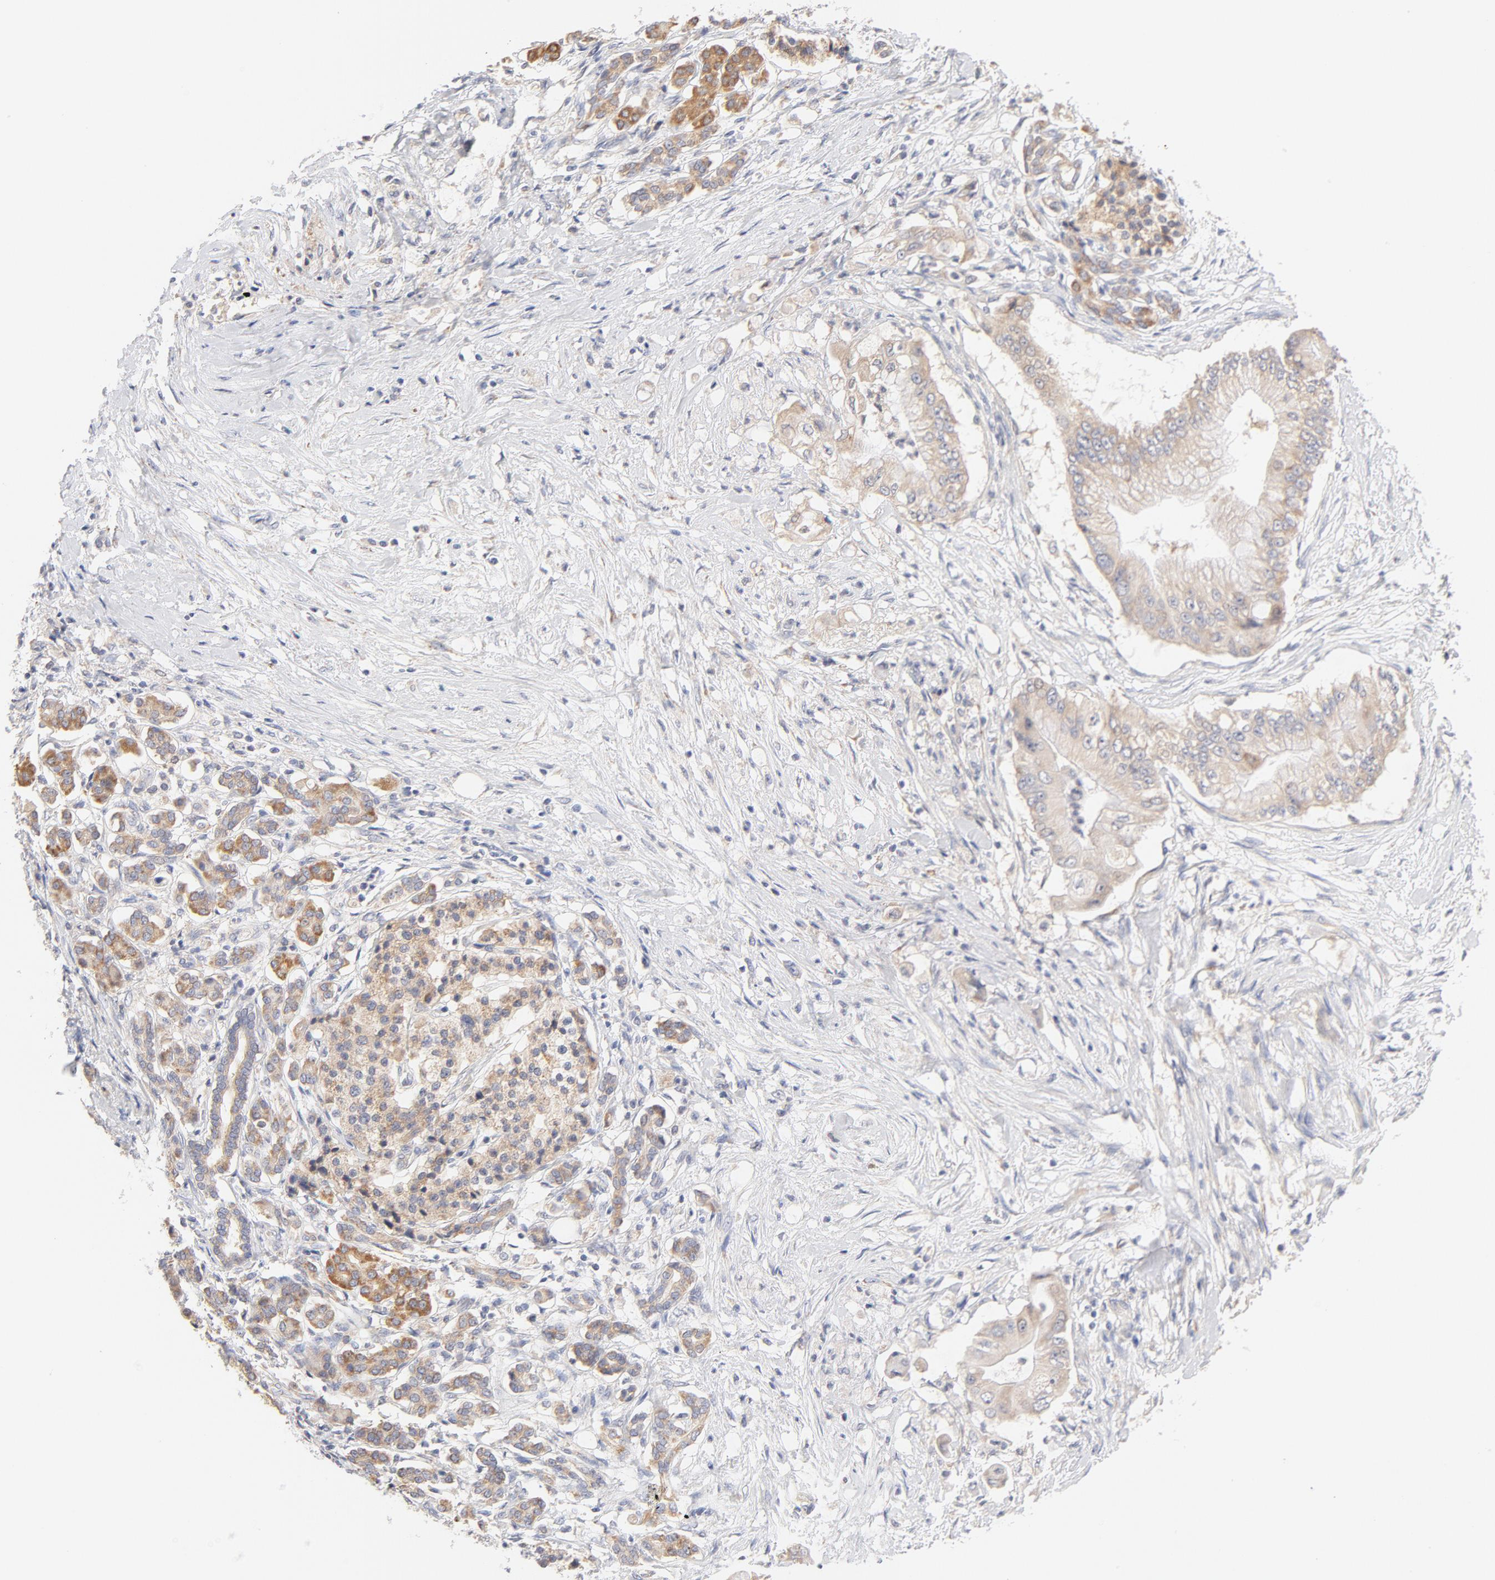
{"staining": {"intensity": "weak", "quantity": ">75%", "location": "cytoplasmic/membranous"}, "tissue": "pancreatic cancer", "cell_type": "Tumor cells", "image_type": "cancer", "snomed": [{"axis": "morphology", "description": "Adenocarcinoma, NOS"}, {"axis": "topography", "description": "Pancreas"}], "caption": "Brown immunohistochemical staining in human pancreatic cancer reveals weak cytoplasmic/membranous expression in approximately >75% of tumor cells.", "gene": "MTERF2", "patient": {"sex": "male", "age": 62}}